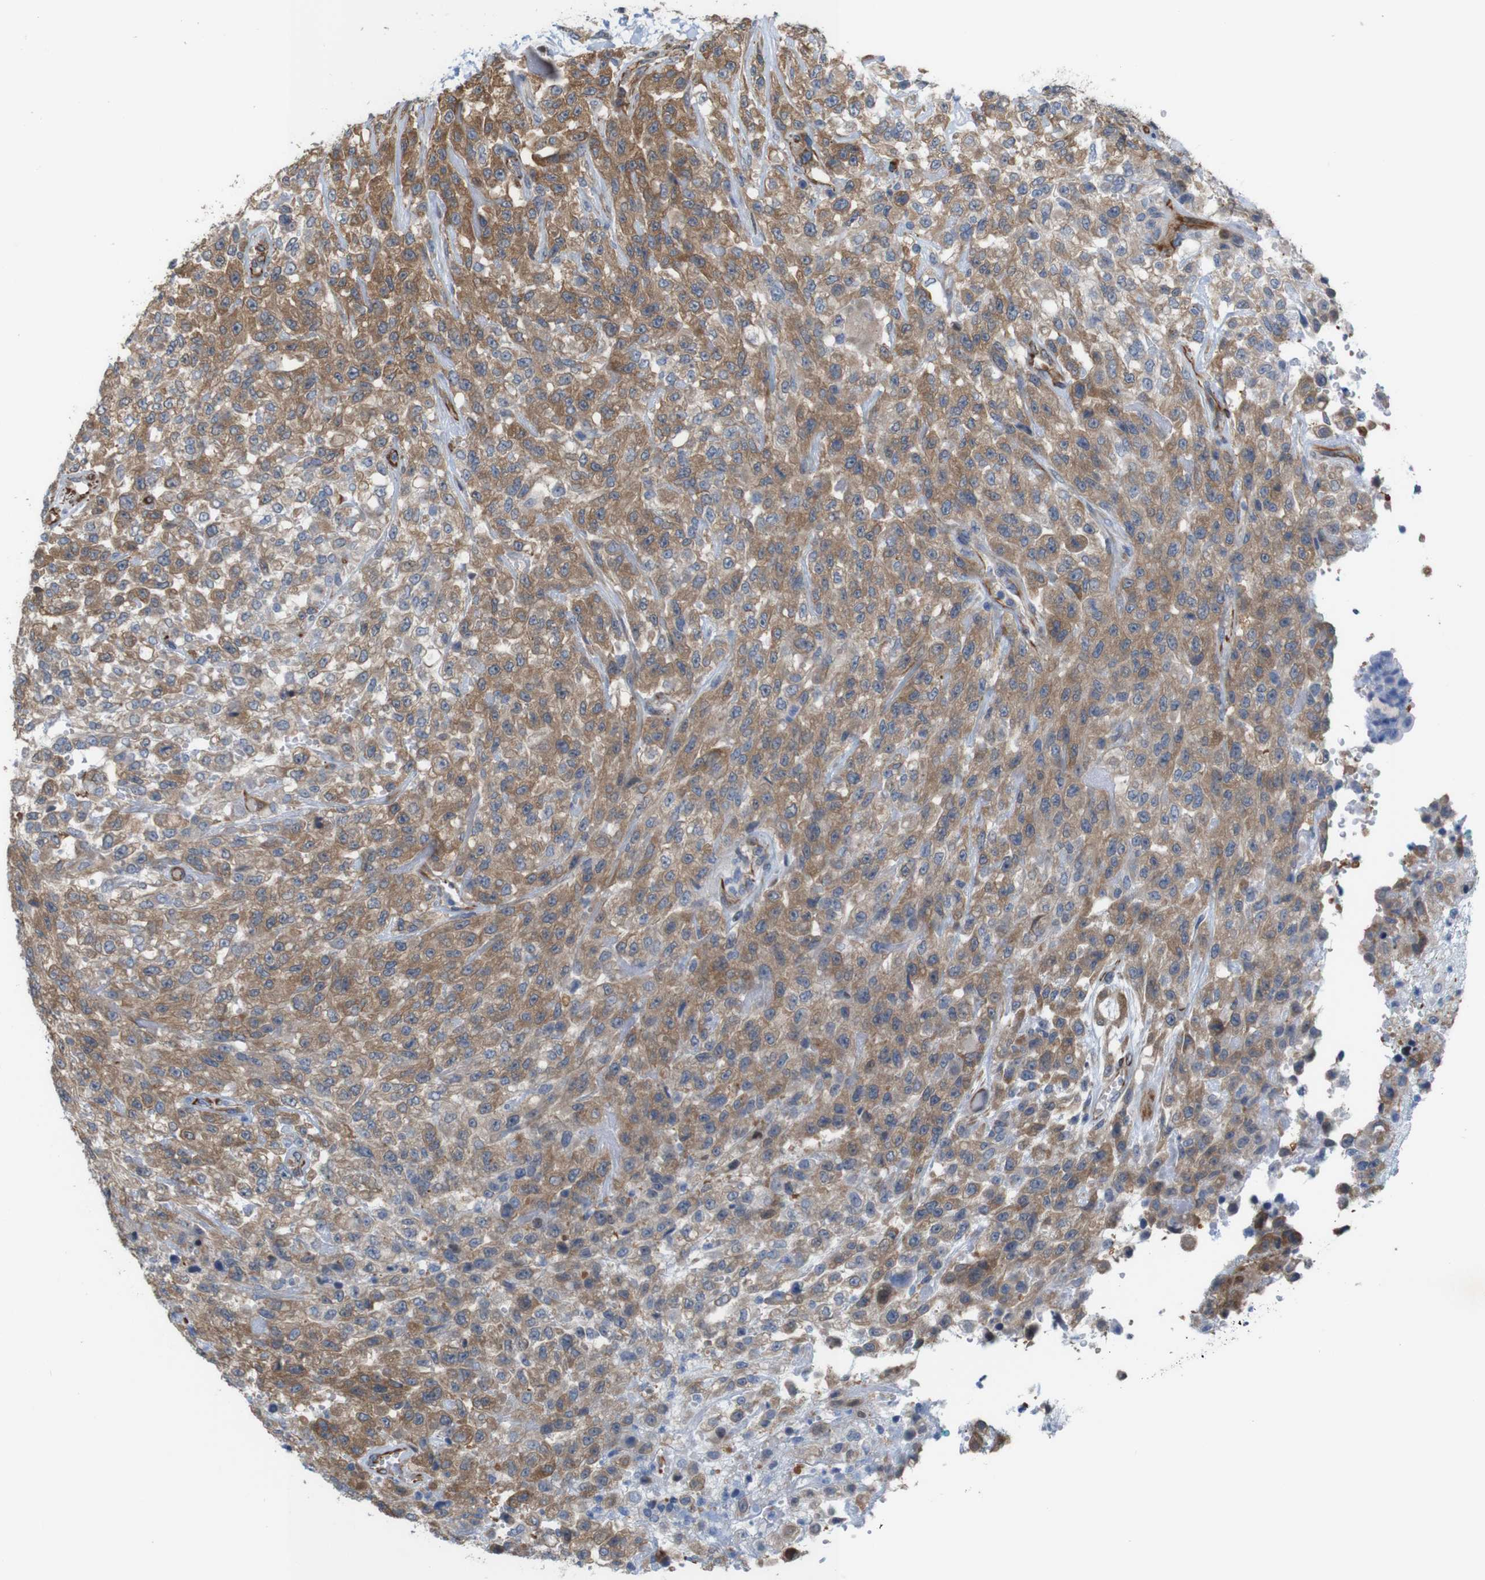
{"staining": {"intensity": "moderate", "quantity": ">75%", "location": "cytoplasmic/membranous"}, "tissue": "urothelial cancer", "cell_type": "Tumor cells", "image_type": "cancer", "snomed": [{"axis": "morphology", "description": "Urothelial carcinoma, High grade"}, {"axis": "topography", "description": "Urinary bladder"}], "caption": "Immunohistochemistry (IHC) of human urothelial carcinoma (high-grade) shows medium levels of moderate cytoplasmic/membranous positivity in about >75% of tumor cells. (Brightfield microscopy of DAB IHC at high magnification).", "gene": "JPH1", "patient": {"sex": "male", "age": 46}}